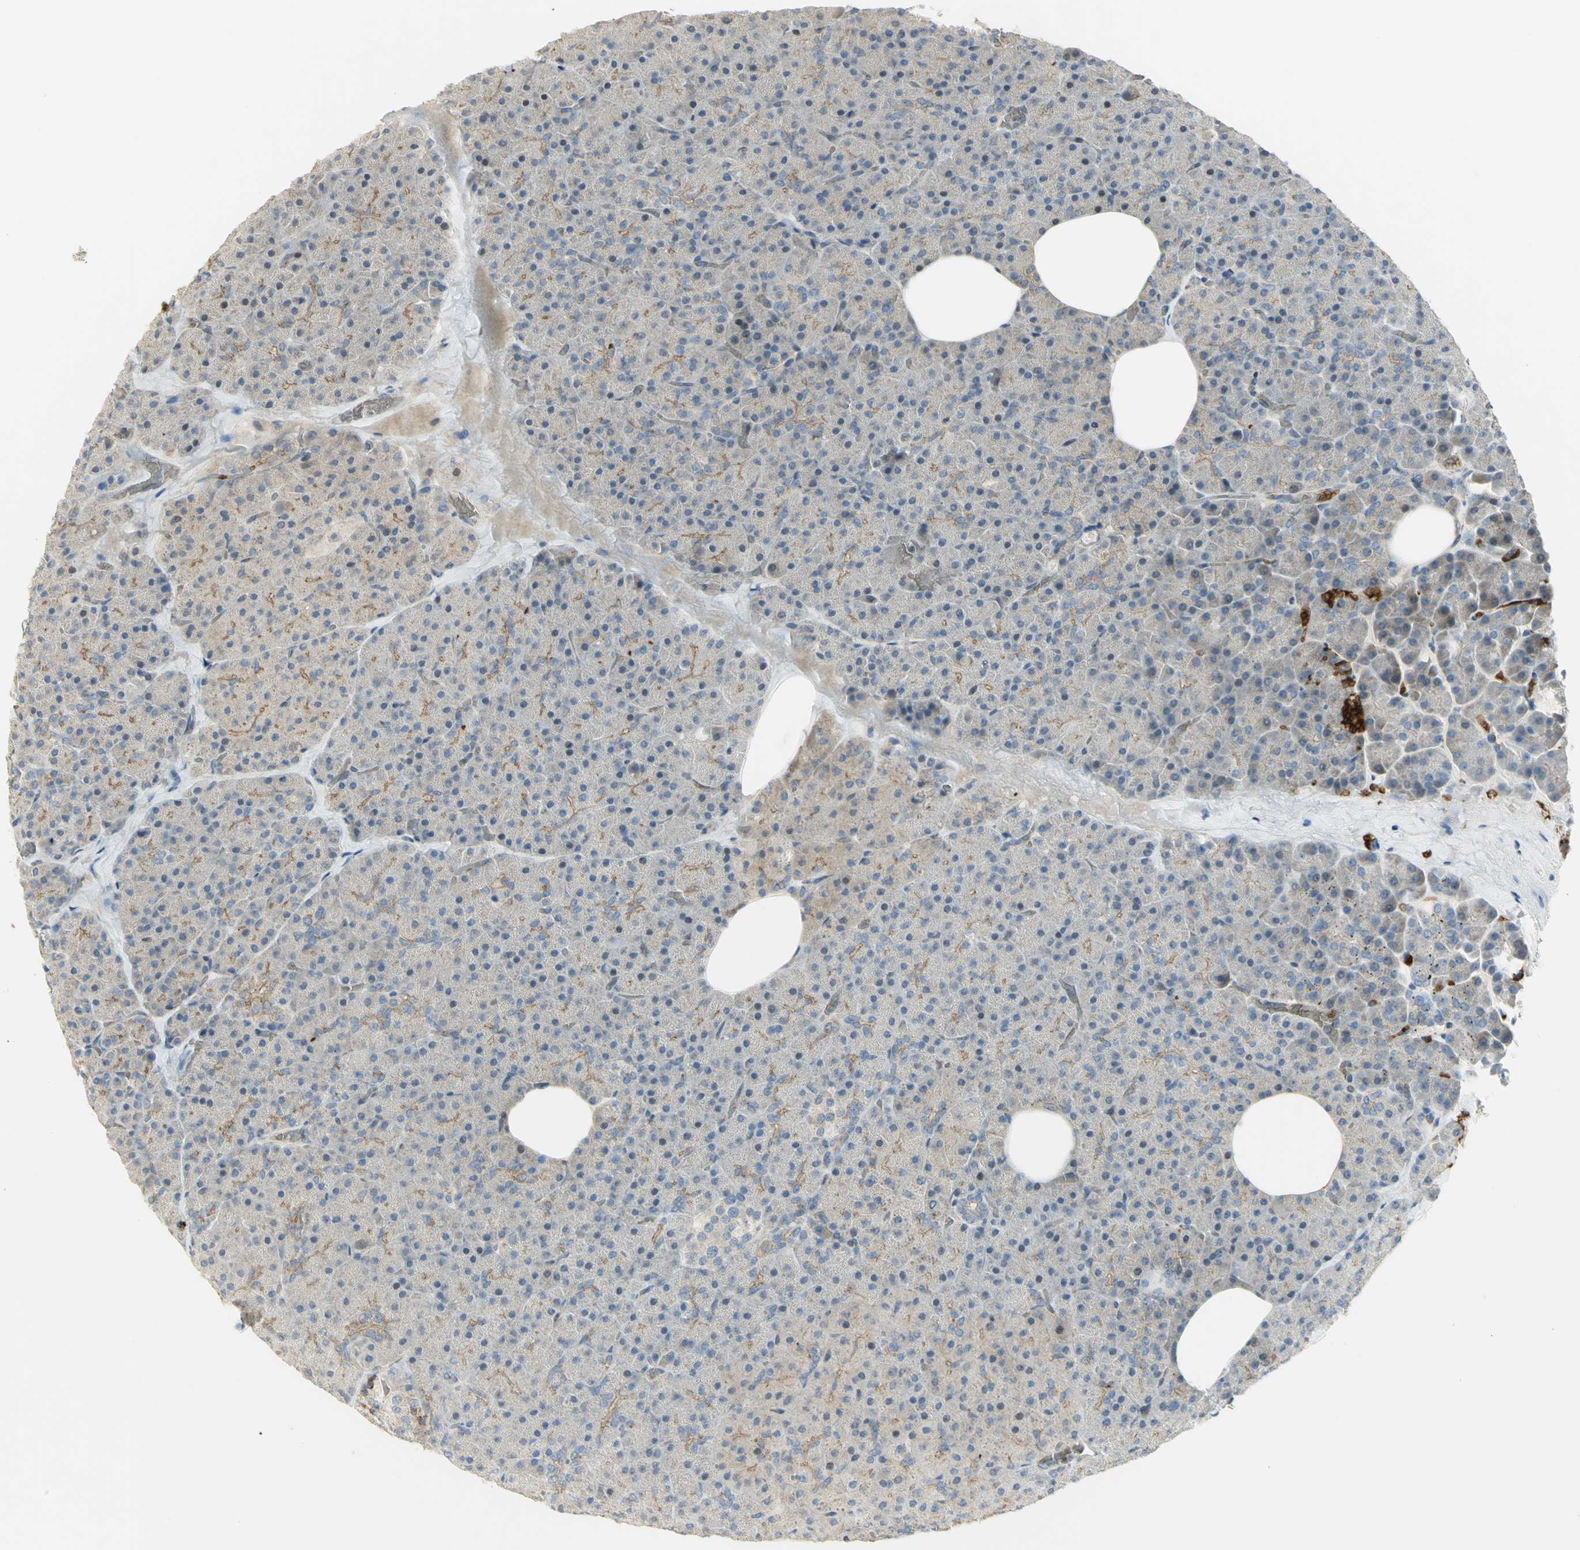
{"staining": {"intensity": "moderate", "quantity": "<25%", "location": "cytoplasmic/membranous"}, "tissue": "pancreas", "cell_type": "Exocrine glandular cells", "image_type": "normal", "snomed": [{"axis": "morphology", "description": "Normal tissue, NOS"}, {"axis": "topography", "description": "Pancreas"}], "caption": "Immunohistochemical staining of benign pancreas reveals moderate cytoplasmic/membranous protein expression in about <25% of exocrine glandular cells. (Stains: DAB (3,3'-diaminobenzidine) in brown, nuclei in blue, Microscopy: brightfield microscopy at high magnification).", "gene": "ANK1", "patient": {"sex": "female", "age": 35}}